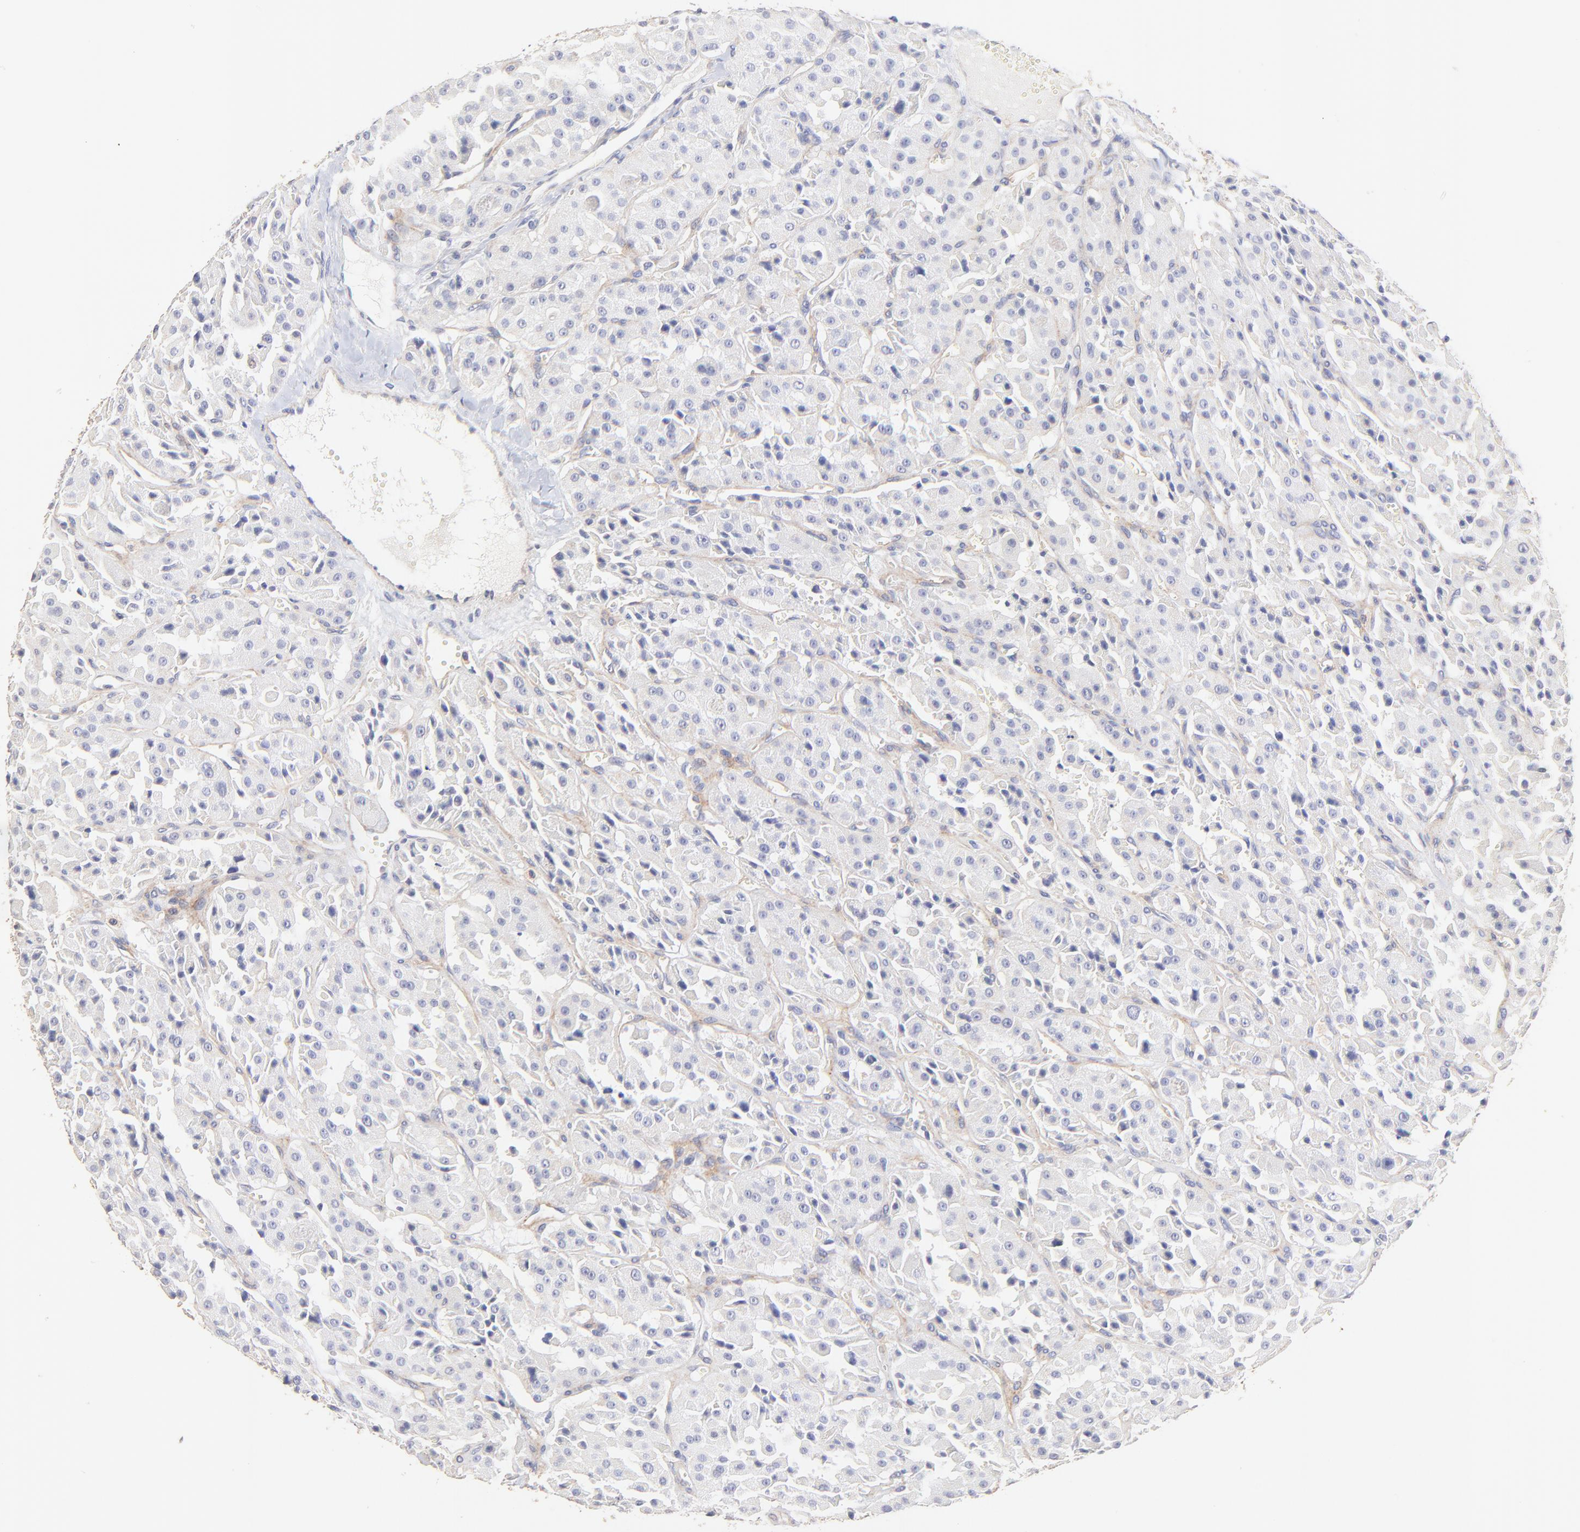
{"staining": {"intensity": "negative", "quantity": "none", "location": "none"}, "tissue": "thyroid cancer", "cell_type": "Tumor cells", "image_type": "cancer", "snomed": [{"axis": "morphology", "description": "Carcinoma, NOS"}, {"axis": "topography", "description": "Thyroid gland"}], "caption": "Thyroid cancer was stained to show a protein in brown. There is no significant staining in tumor cells.", "gene": "ACTRT1", "patient": {"sex": "male", "age": 76}}